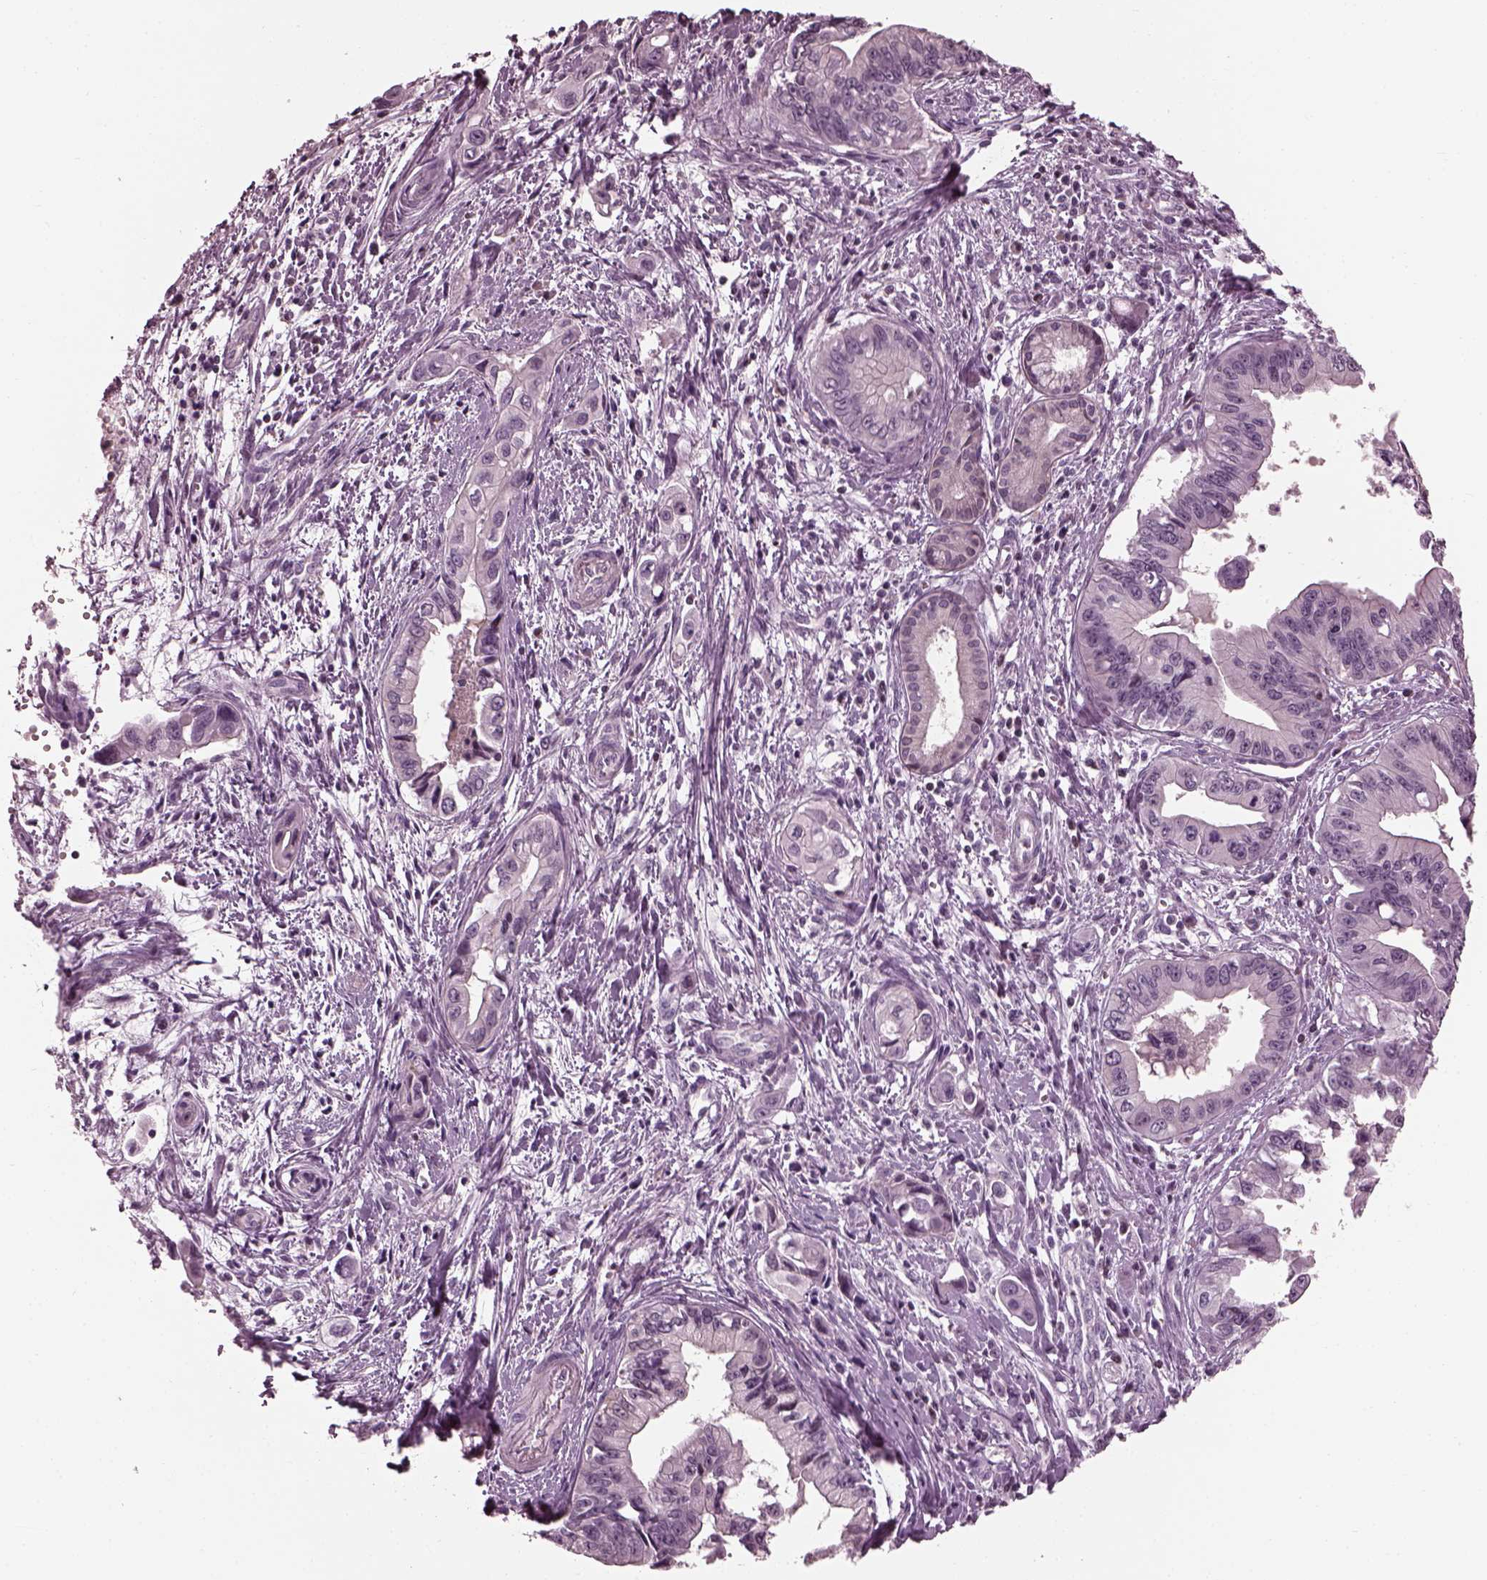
{"staining": {"intensity": "negative", "quantity": "none", "location": "none"}, "tissue": "pancreatic cancer", "cell_type": "Tumor cells", "image_type": "cancer", "snomed": [{"axis": "morphology", "description": "Adenocarcinoma, NOS"}, {"axis": "topography", "description": "Pancreas"}], "caption": "Tumor cells are negative for brown protein staining in pancreatic cancer.", "gene": "BFSP1", "patient": {"sex": "male", "age": 60}}